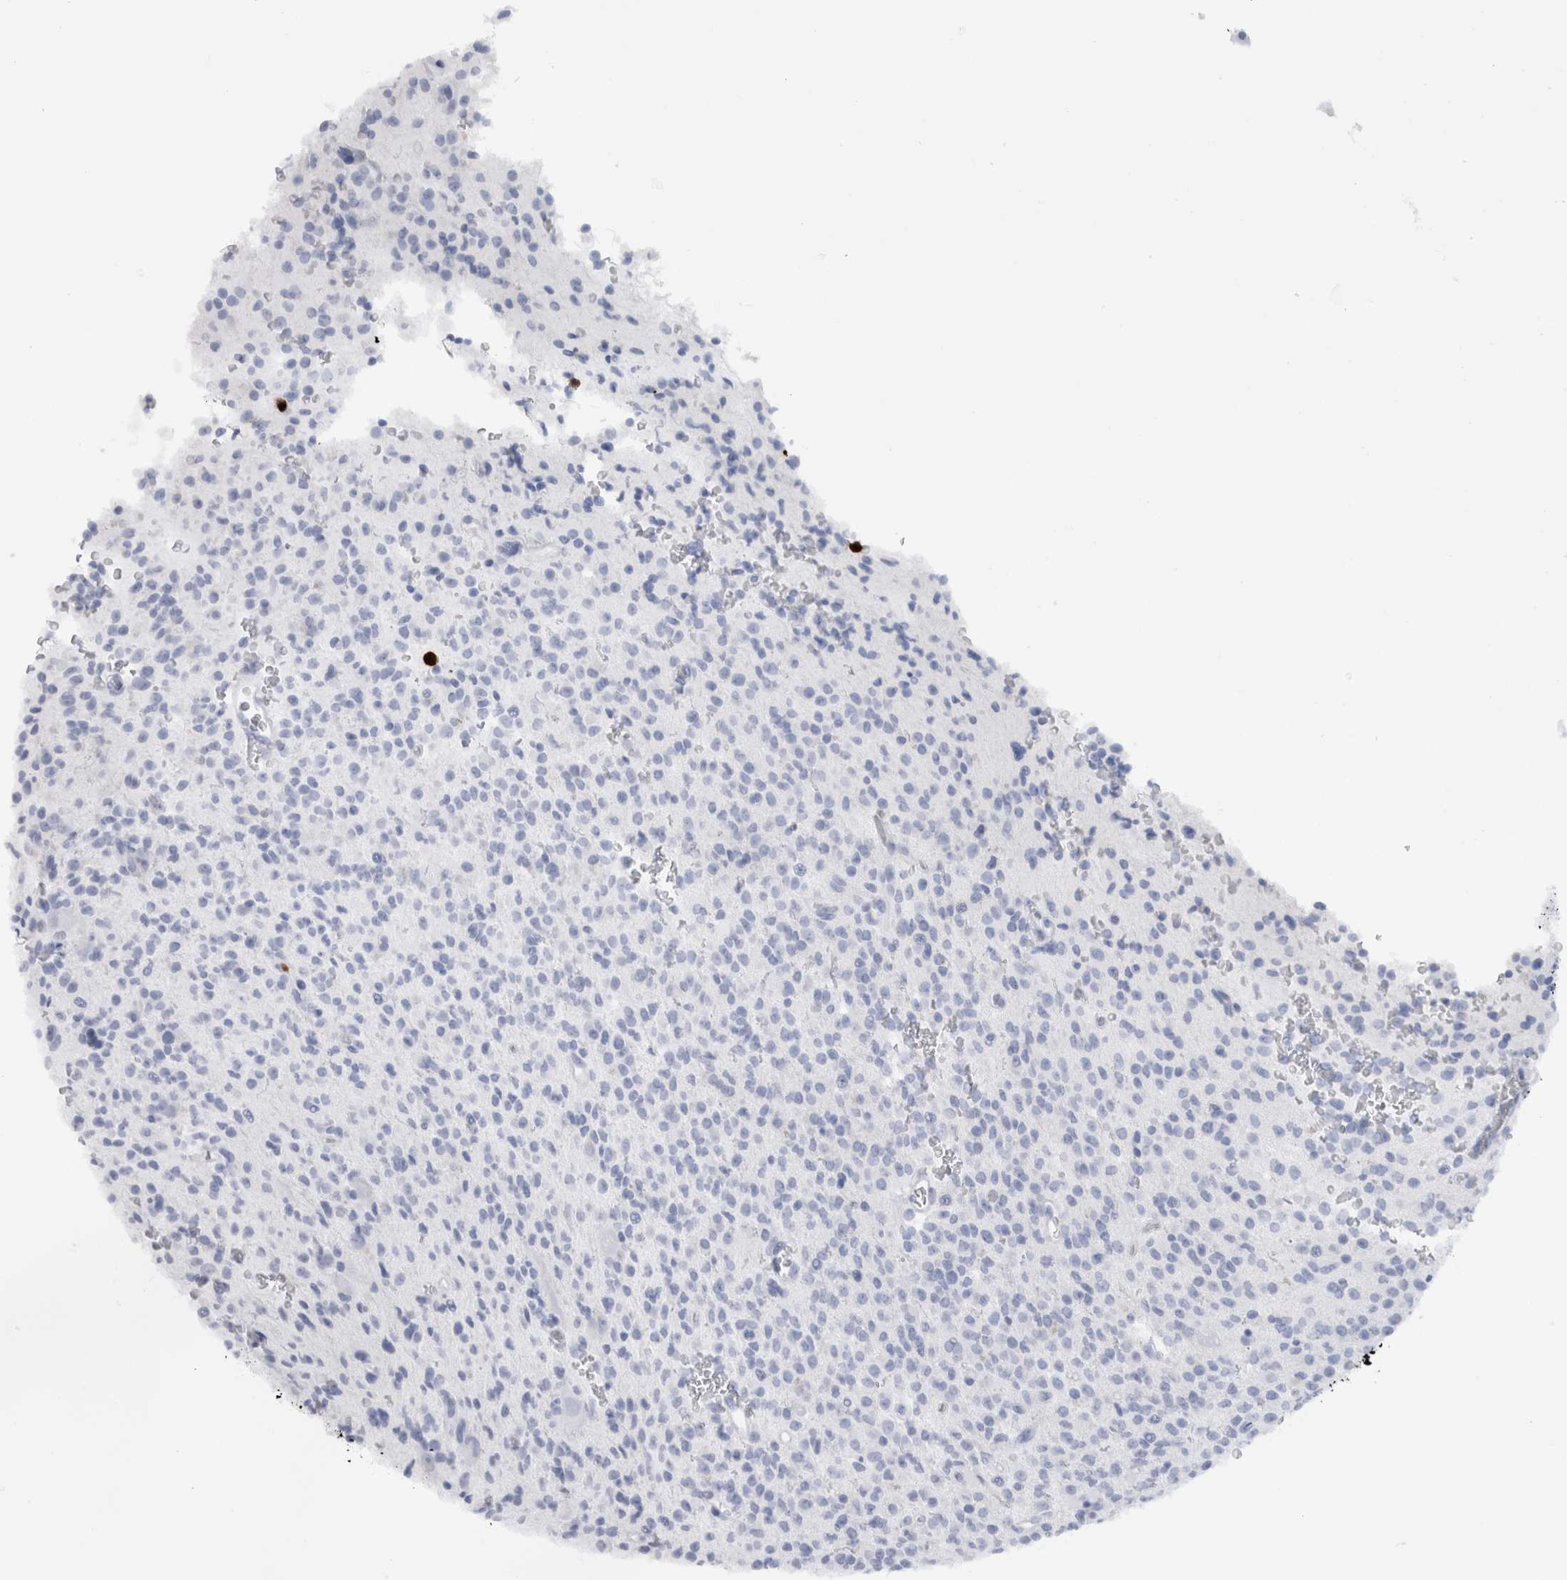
{"staining": {"intensity": "negative", "quantity": "none", "location": "none"}, "tissue": "glioma", "cell_type": "Tumor cells", "image_type": "cancer", "snomed": [{"axis": "morphology", "description": "Glioma, malignant, High grade"}, {"axis": "topography", "description": "Brain"}], "caption": "Tumor cells are negative for brown protein staining in malignant glioma (high-grade).", "gene": "S100A8", "patient": {"sex": "male", "age": 34}}